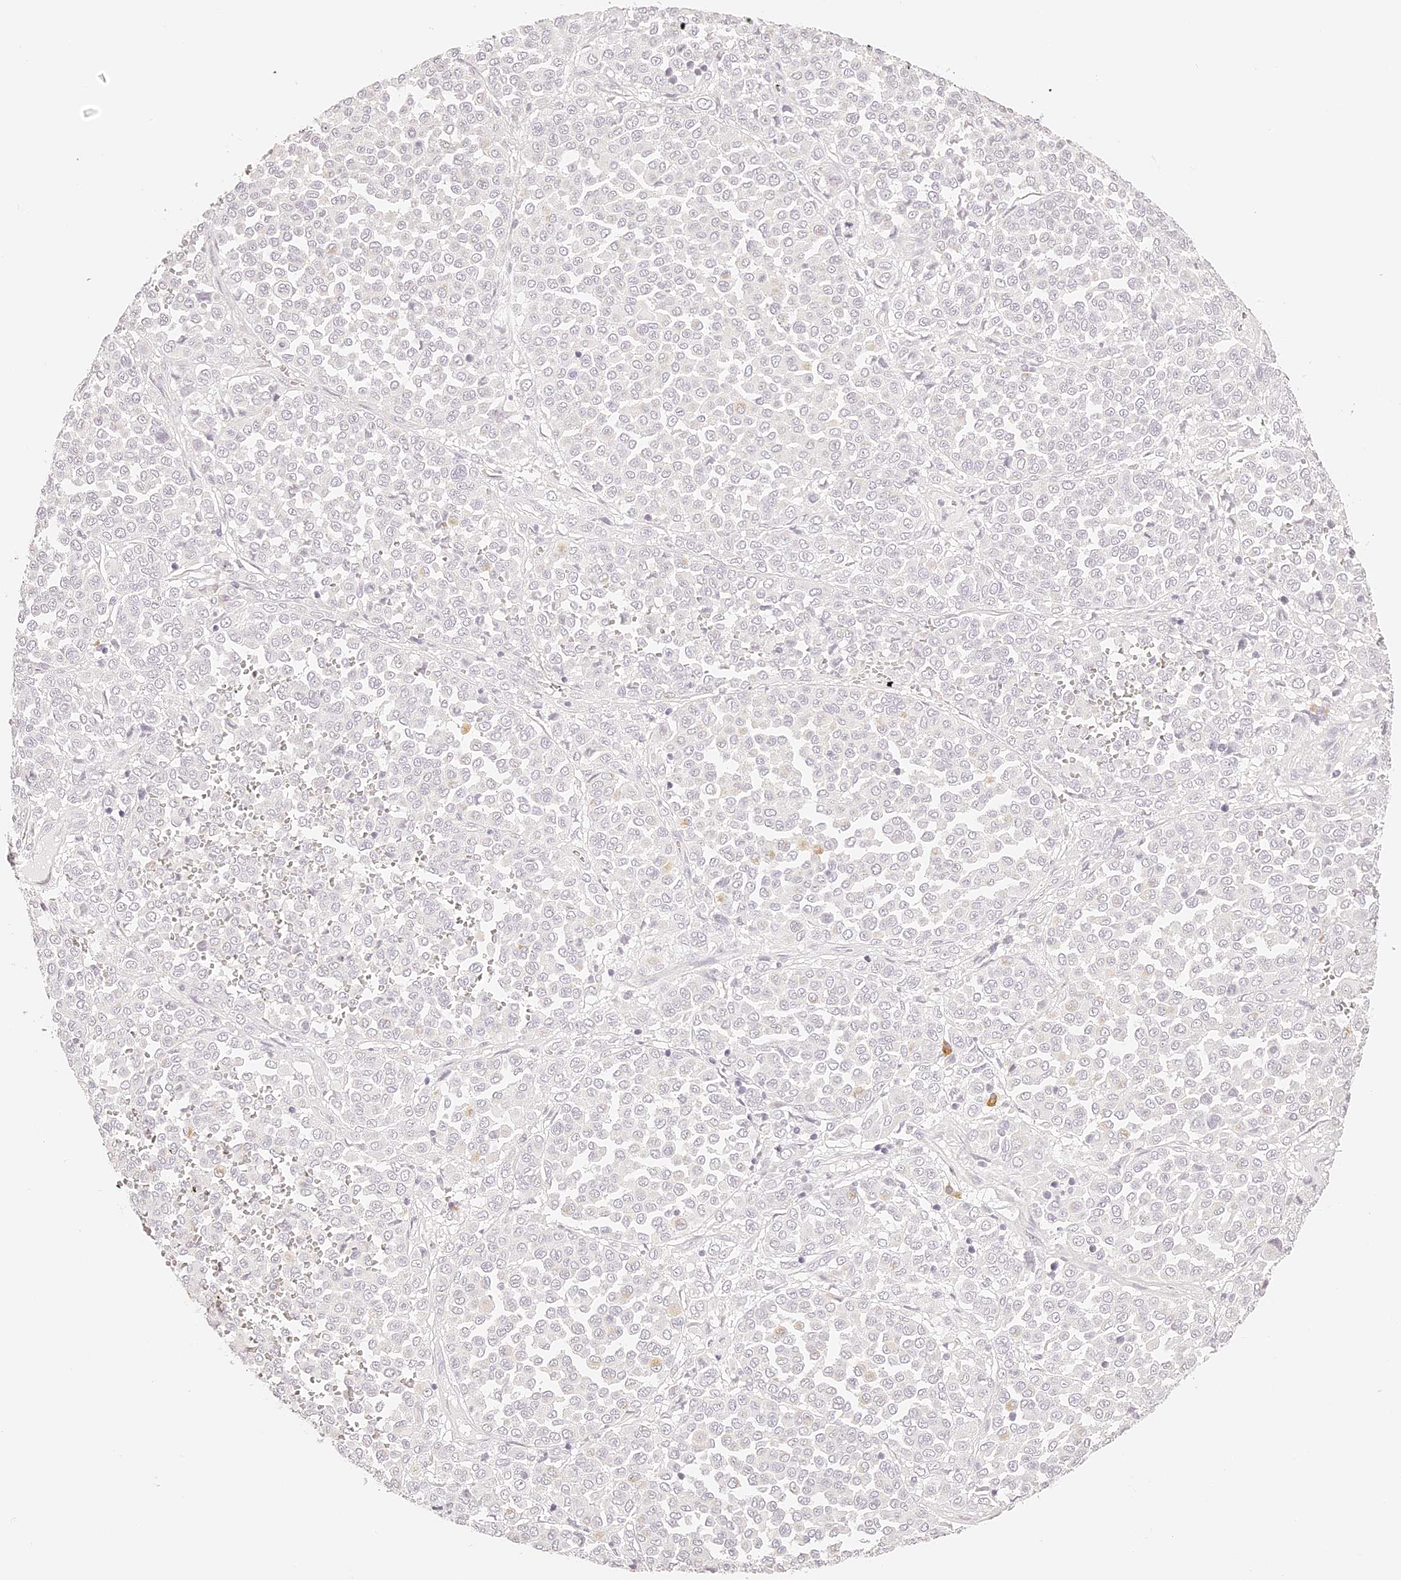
{"staining": {"intensity": "negative", "quantity": "none", "location": "none"}, "tissue": "melanoma", "cell_type": "Tumor cells", "image_type": "cancer", "snomed": [{"axis": "morphology", "description": "Malignant melanoma, Metastatic site"}, {"axis": "topography", "description": "Pancreas"}], "caption": "Tumor cells show no significant positivity in melanoma. Brightfield microscopy of IHC stained with DAB (brown) and hematoxylin (blue), captured at high magnification.", "gene": "TRIM45", "patient": {"sex": "female", "age": 30}}